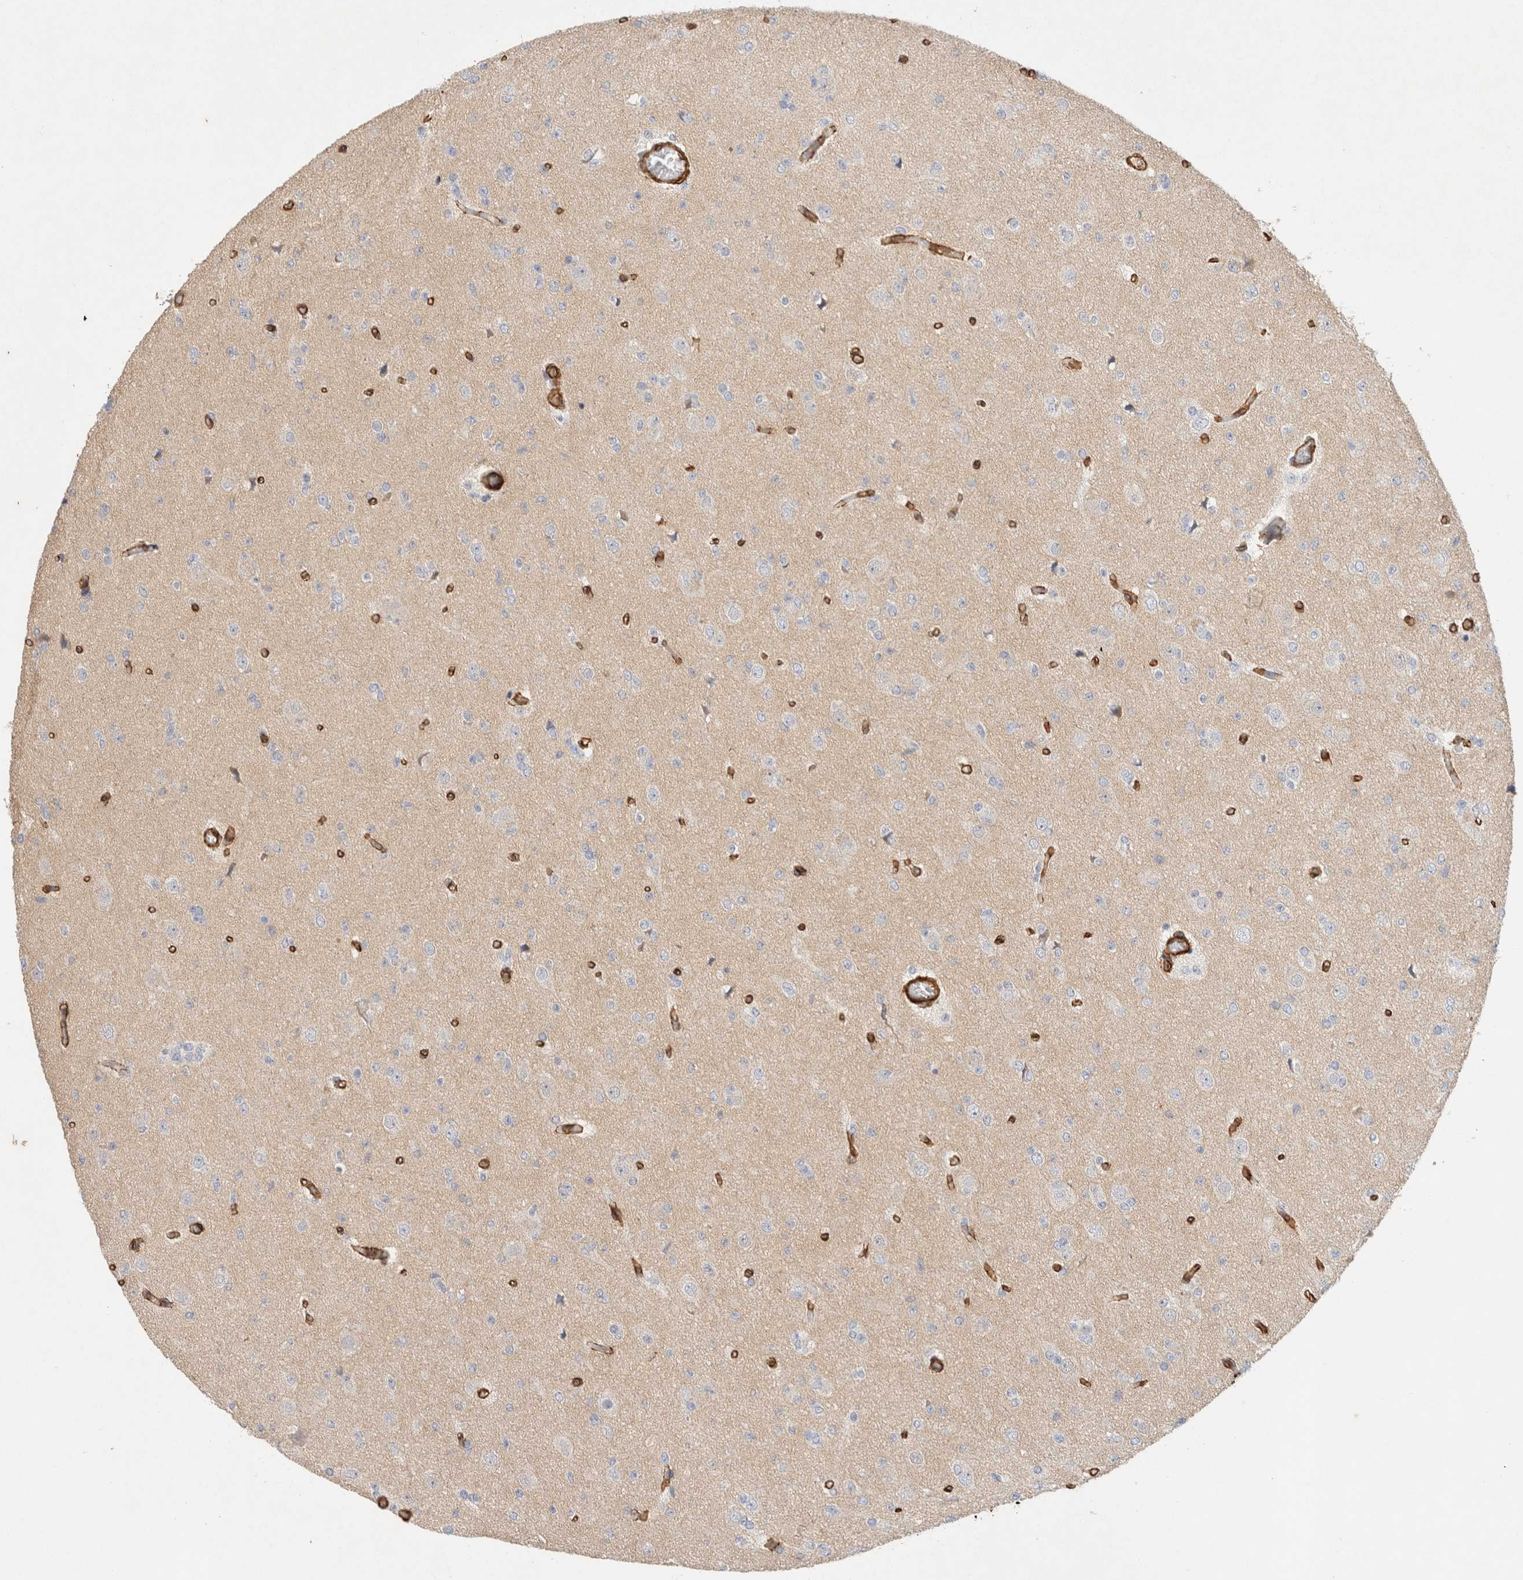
{"staining": {"intensity": "negative", "quantity": "none", "location": "none"}, "tissue": "glioma", "cell_type": "Tumor cells", "image_type": "cancer", "snomed": [{"axis": "morphology", "description": "Glioma, malignant, Low grade"}, {"axis": "topography", "description": "Brain"}], "caption": "Glioma was stained to show a protein in brown. There is no significant positivity in tumor cells.", "gene": "JMJD4", "patient": {"sex": "female", "age": 22}}